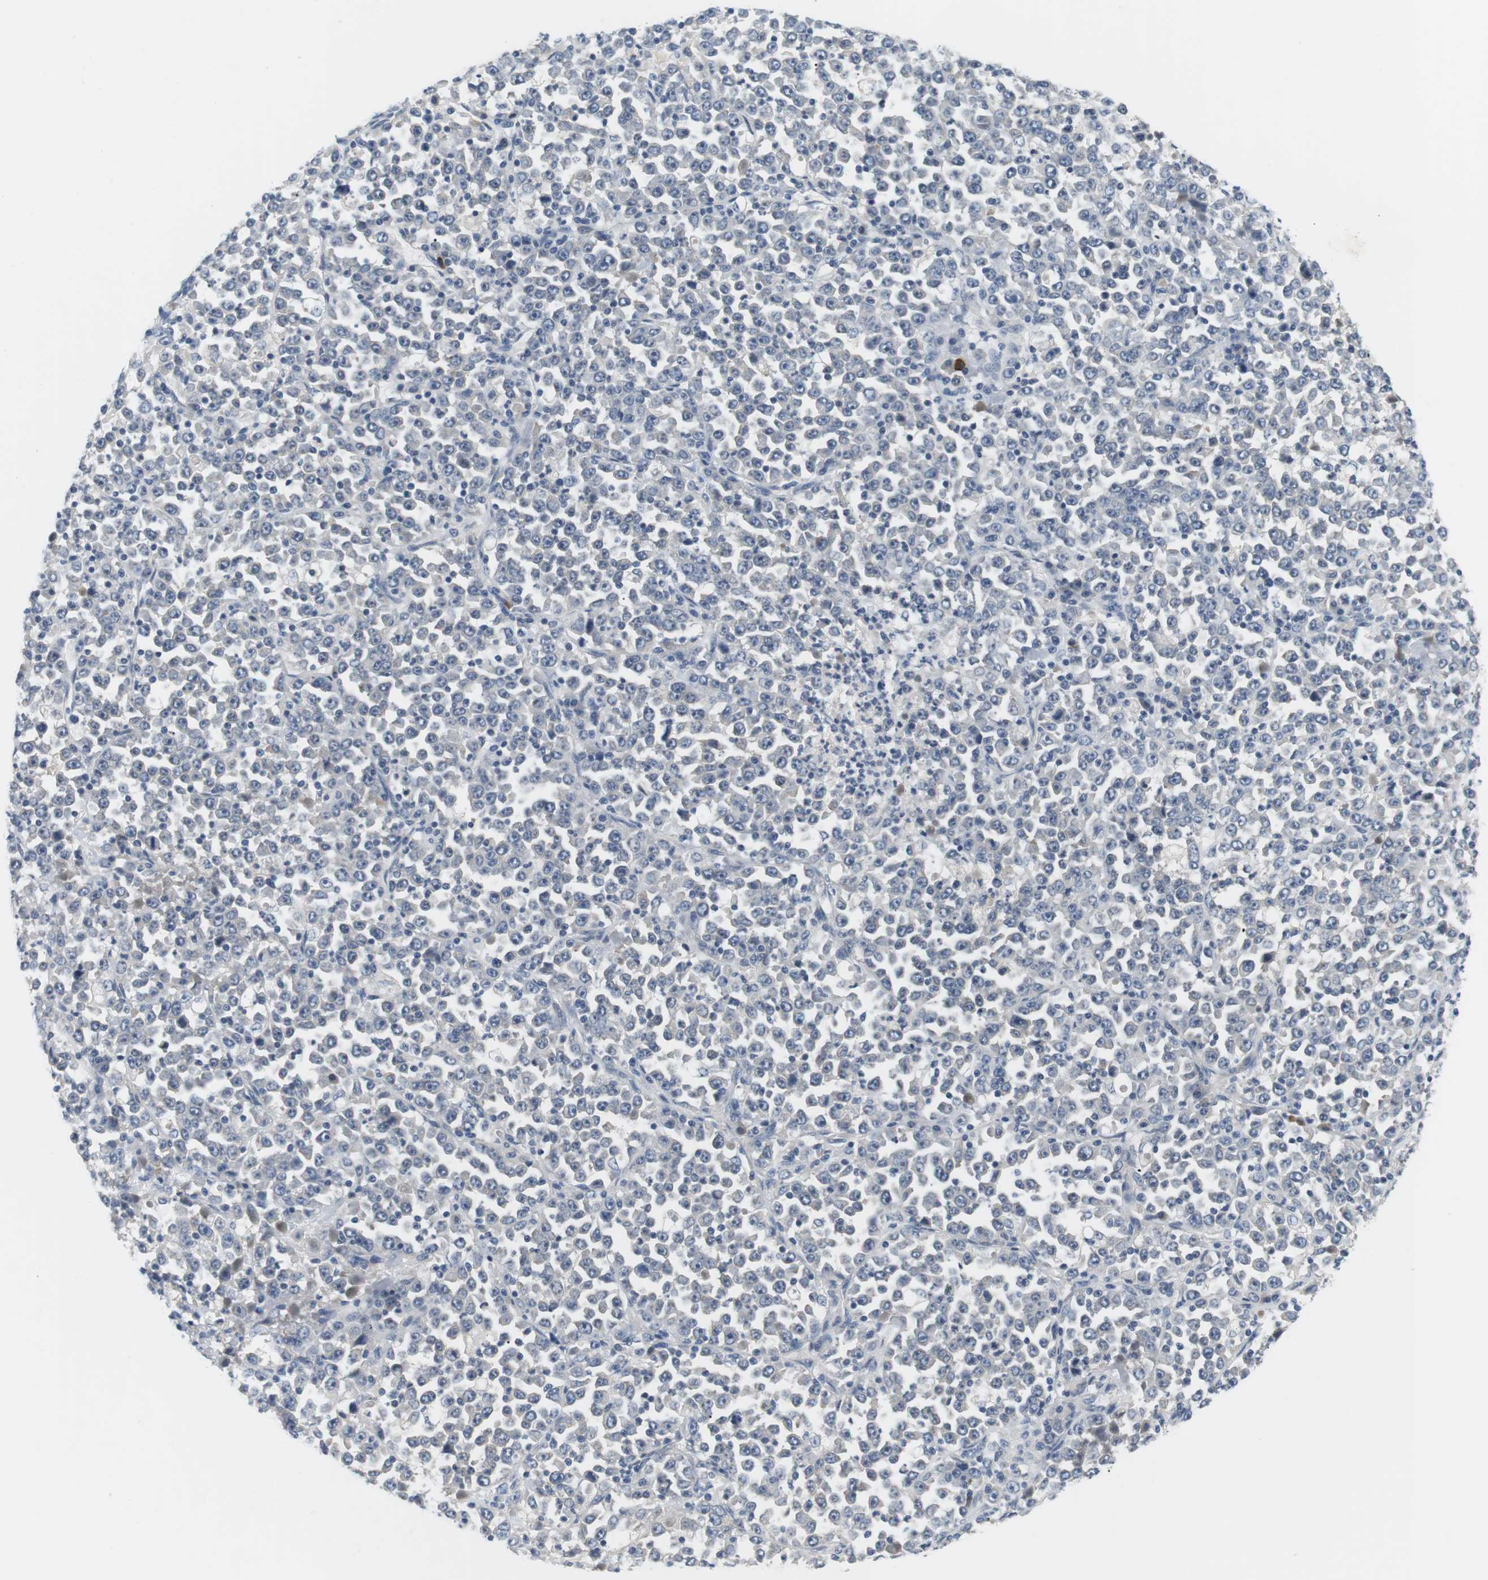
{"staining": {"intensity": "negative", "quantity": "none", "location": "none"}, "tissue": "stomach cancer", "cell_type": "Tumor cells", "image_type": "cancer", "snomed": [{"axis": "morphology", "description": "Normal tissue, NOS"}, {"axis": "morphology", "description": "Adenocarcinoma, NOS"}, {"axis": "topography", "description": "Stomach, upper"}, {"axis": "topography", "description": "Stomach"}], "caption": "IHC image of neoplastic tissue: human adenocarcinoma (stomach) stained with DAB (3,3'-diaminobenzidine) shows no significant protein positivity in tumor cells.", "gene": "EVA1C", "patient": {"sex": "male", "age": 59}}